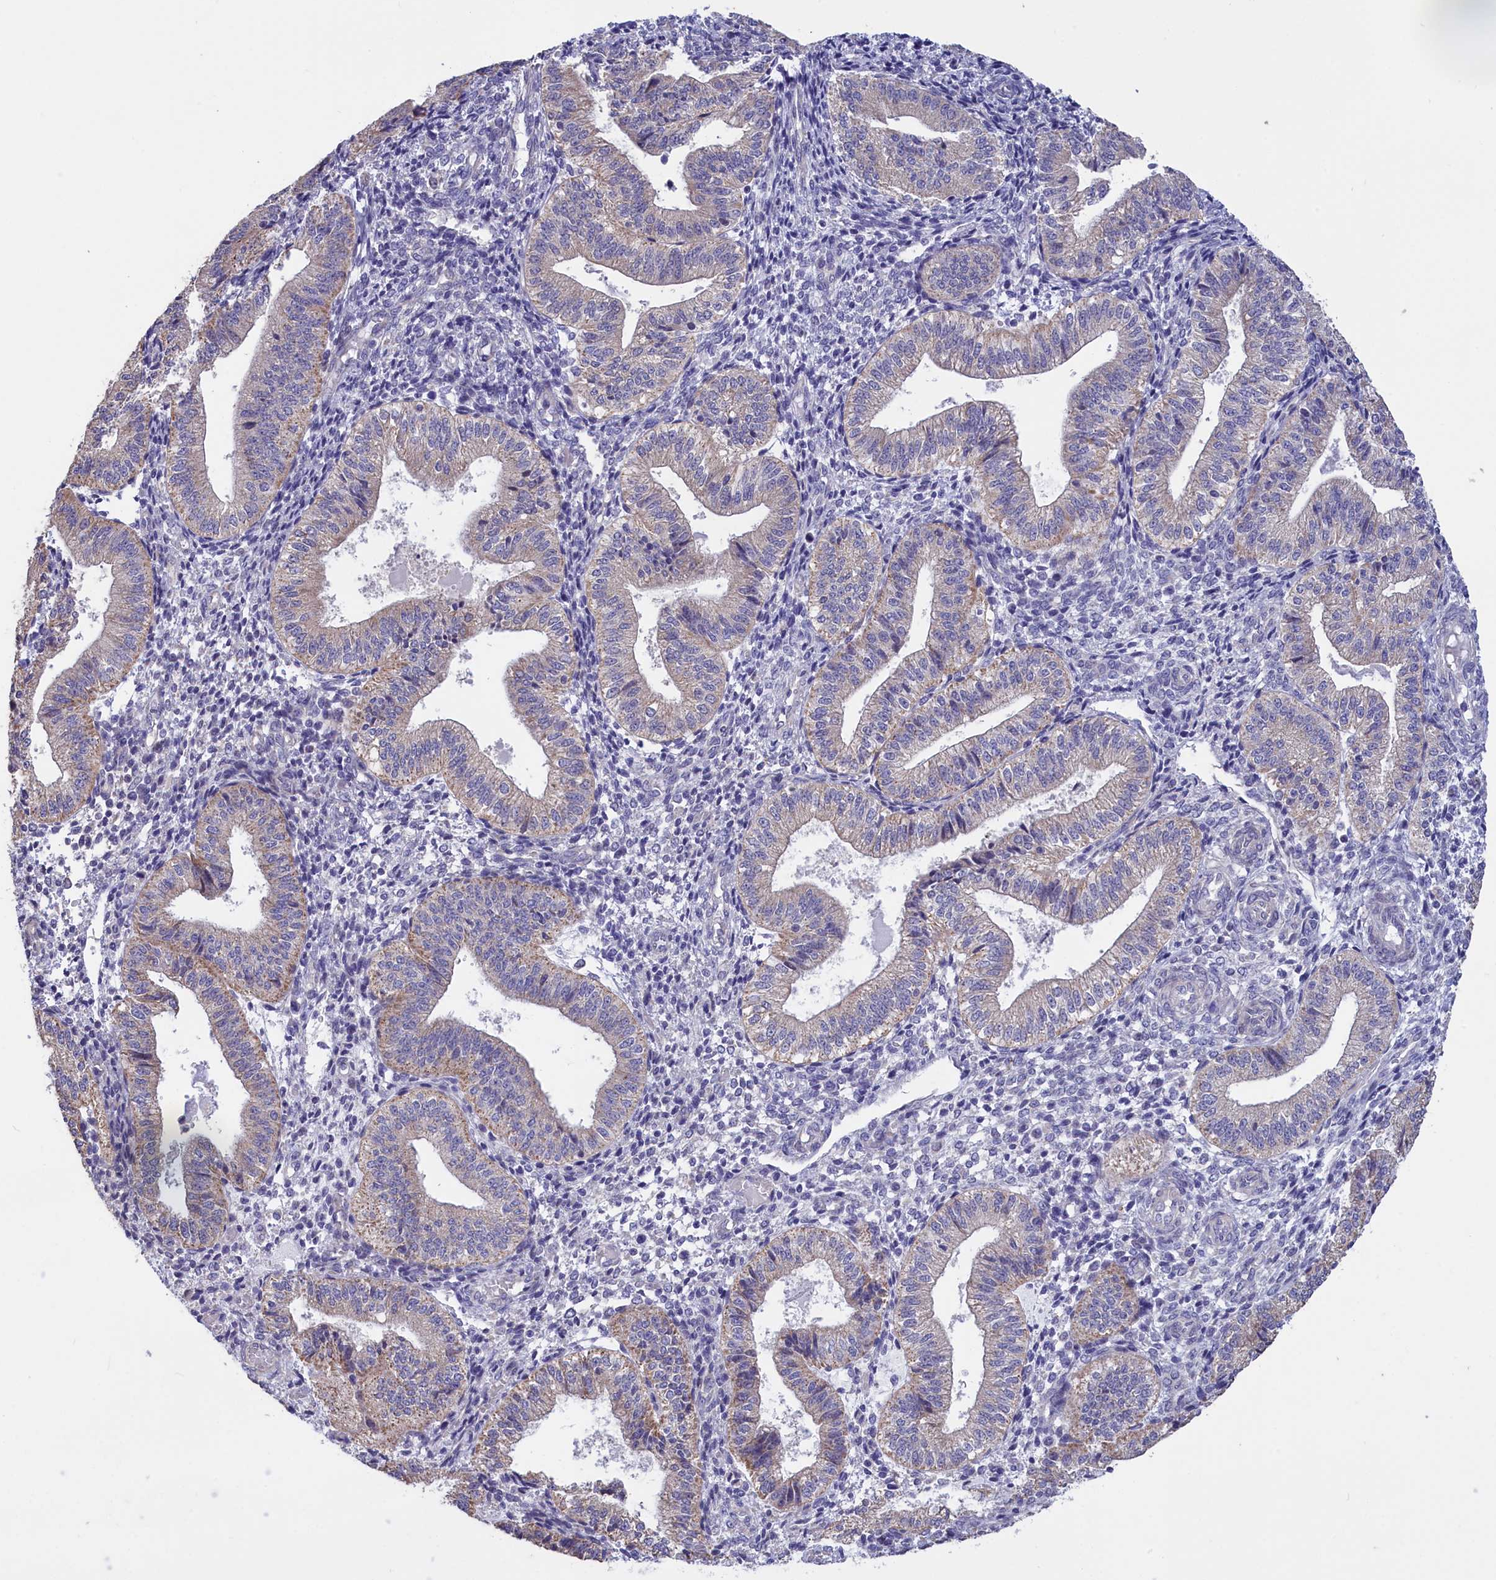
{"staining": {"intensity": "negative", "quantity": "none", "location": "none"}, "tissue": "endometrium", "cell_type": "Cells in endometrial stroma", "image_type": "normal", "snomed": [{"axis": "morphology", "description": "Normal tissue, NOS"}, {"axis": "topography", "description": "Endometrium"}], "caption": "Immunohistochemical staining of unremarkable human endometrium demonstrates no significant staining in cells in endometrial stroma. The staining is performed using DAB (3,3'-diaminobenzidine) brown chromogen with nuclei counter-stained in using hematoxylin.", "gene": "CYP2U1", "patient": {"sex": "female", "age": 34}}